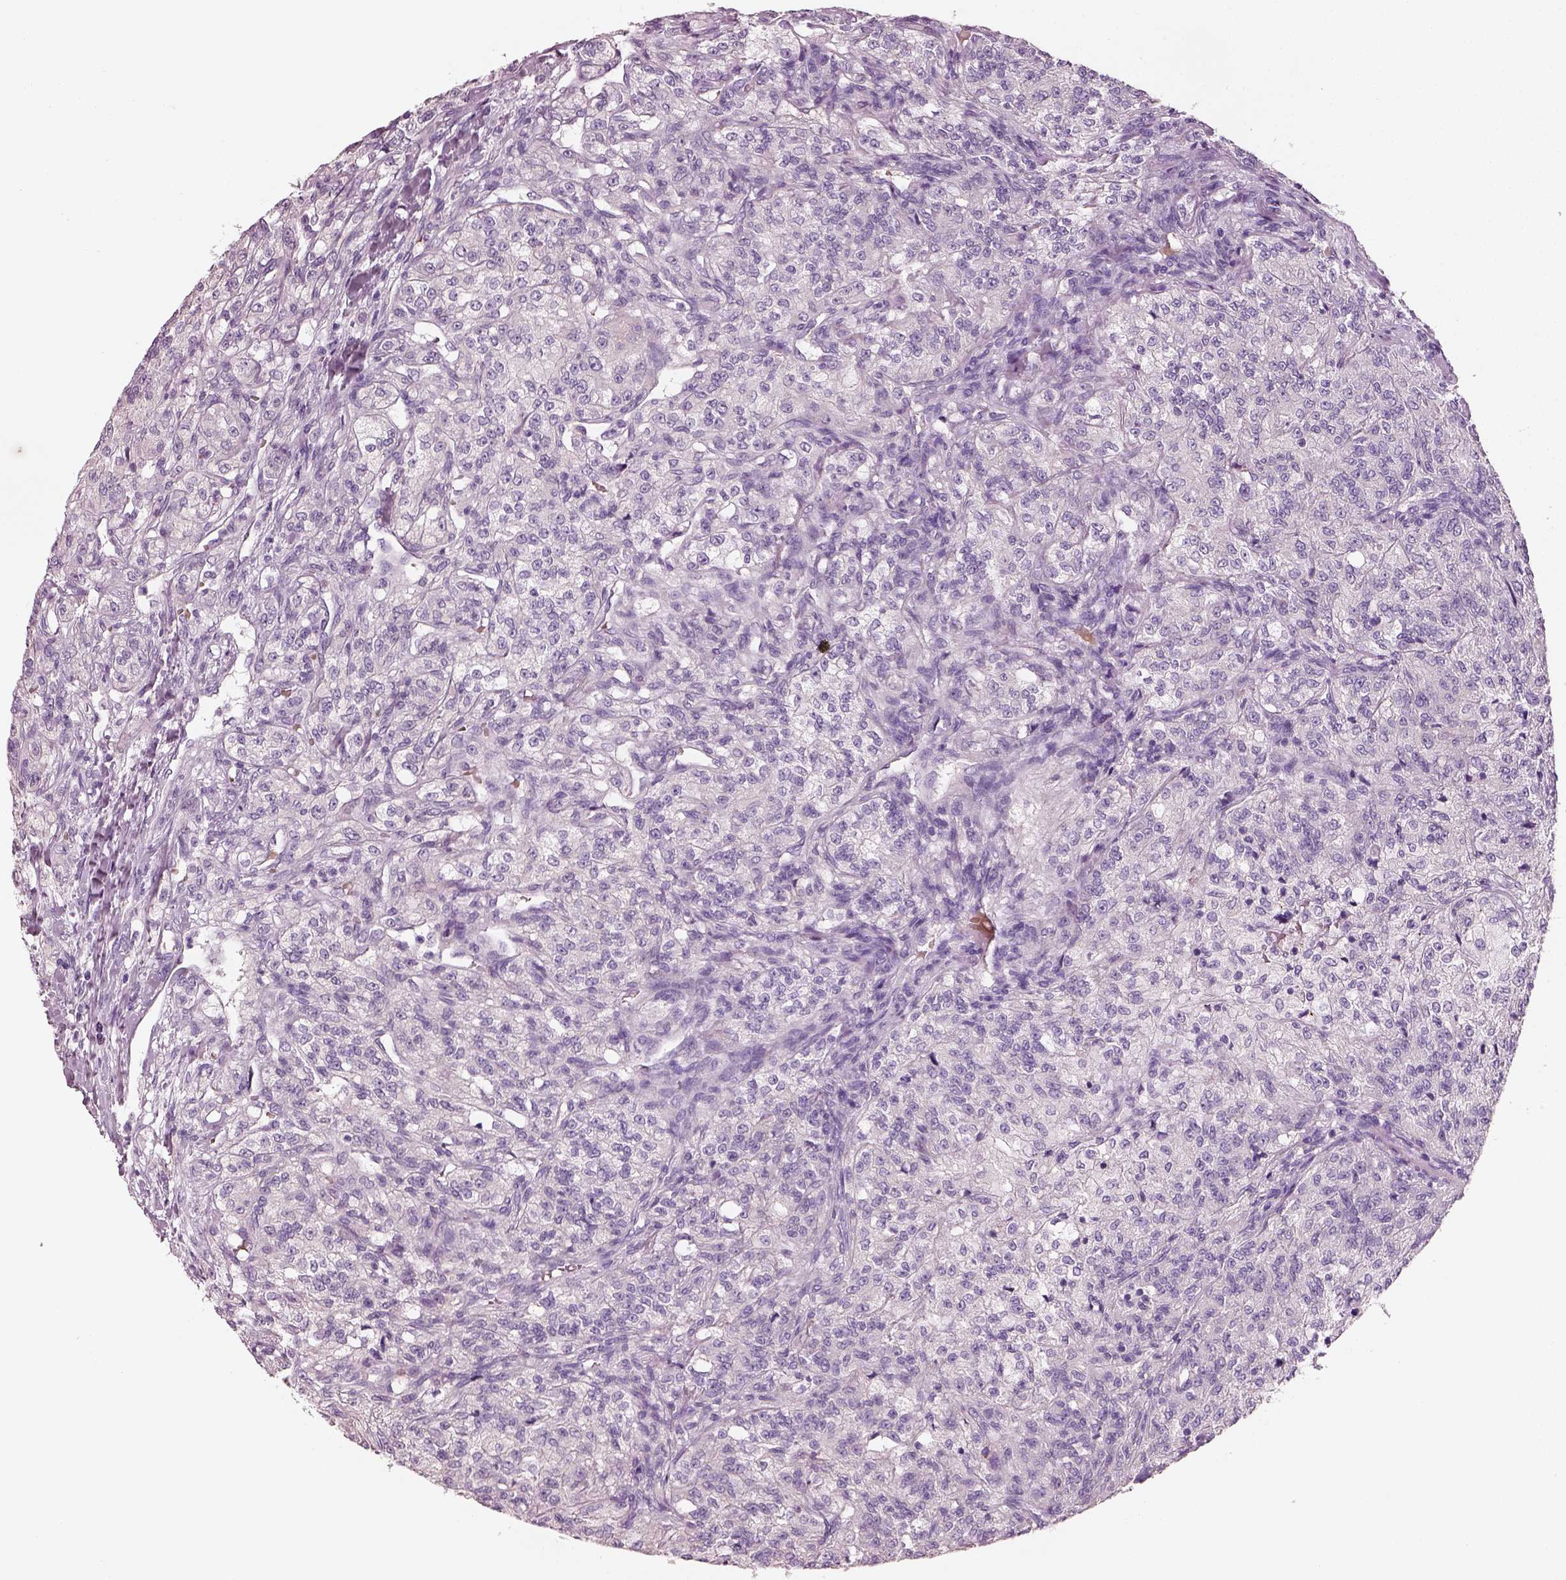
{"staining": {"intensity": "negative", "quantity": "none", "location": "none"}, "tissue": "renal cancer", "cell_type": "Tumor cells", "image_type": "cancer", "snomed": [{"axis": "morphology", "description": "Adenocarcinoma, NOS"}, {"axis": "topography", "description": "Kidney"}], "caption": "There is no significant staining in tumor cells of renal cancer. (DAB IHC with hematoxylin counter stain).", "gene": "ELSPBP1", "patient": {"sex": "female", "age": 63}}